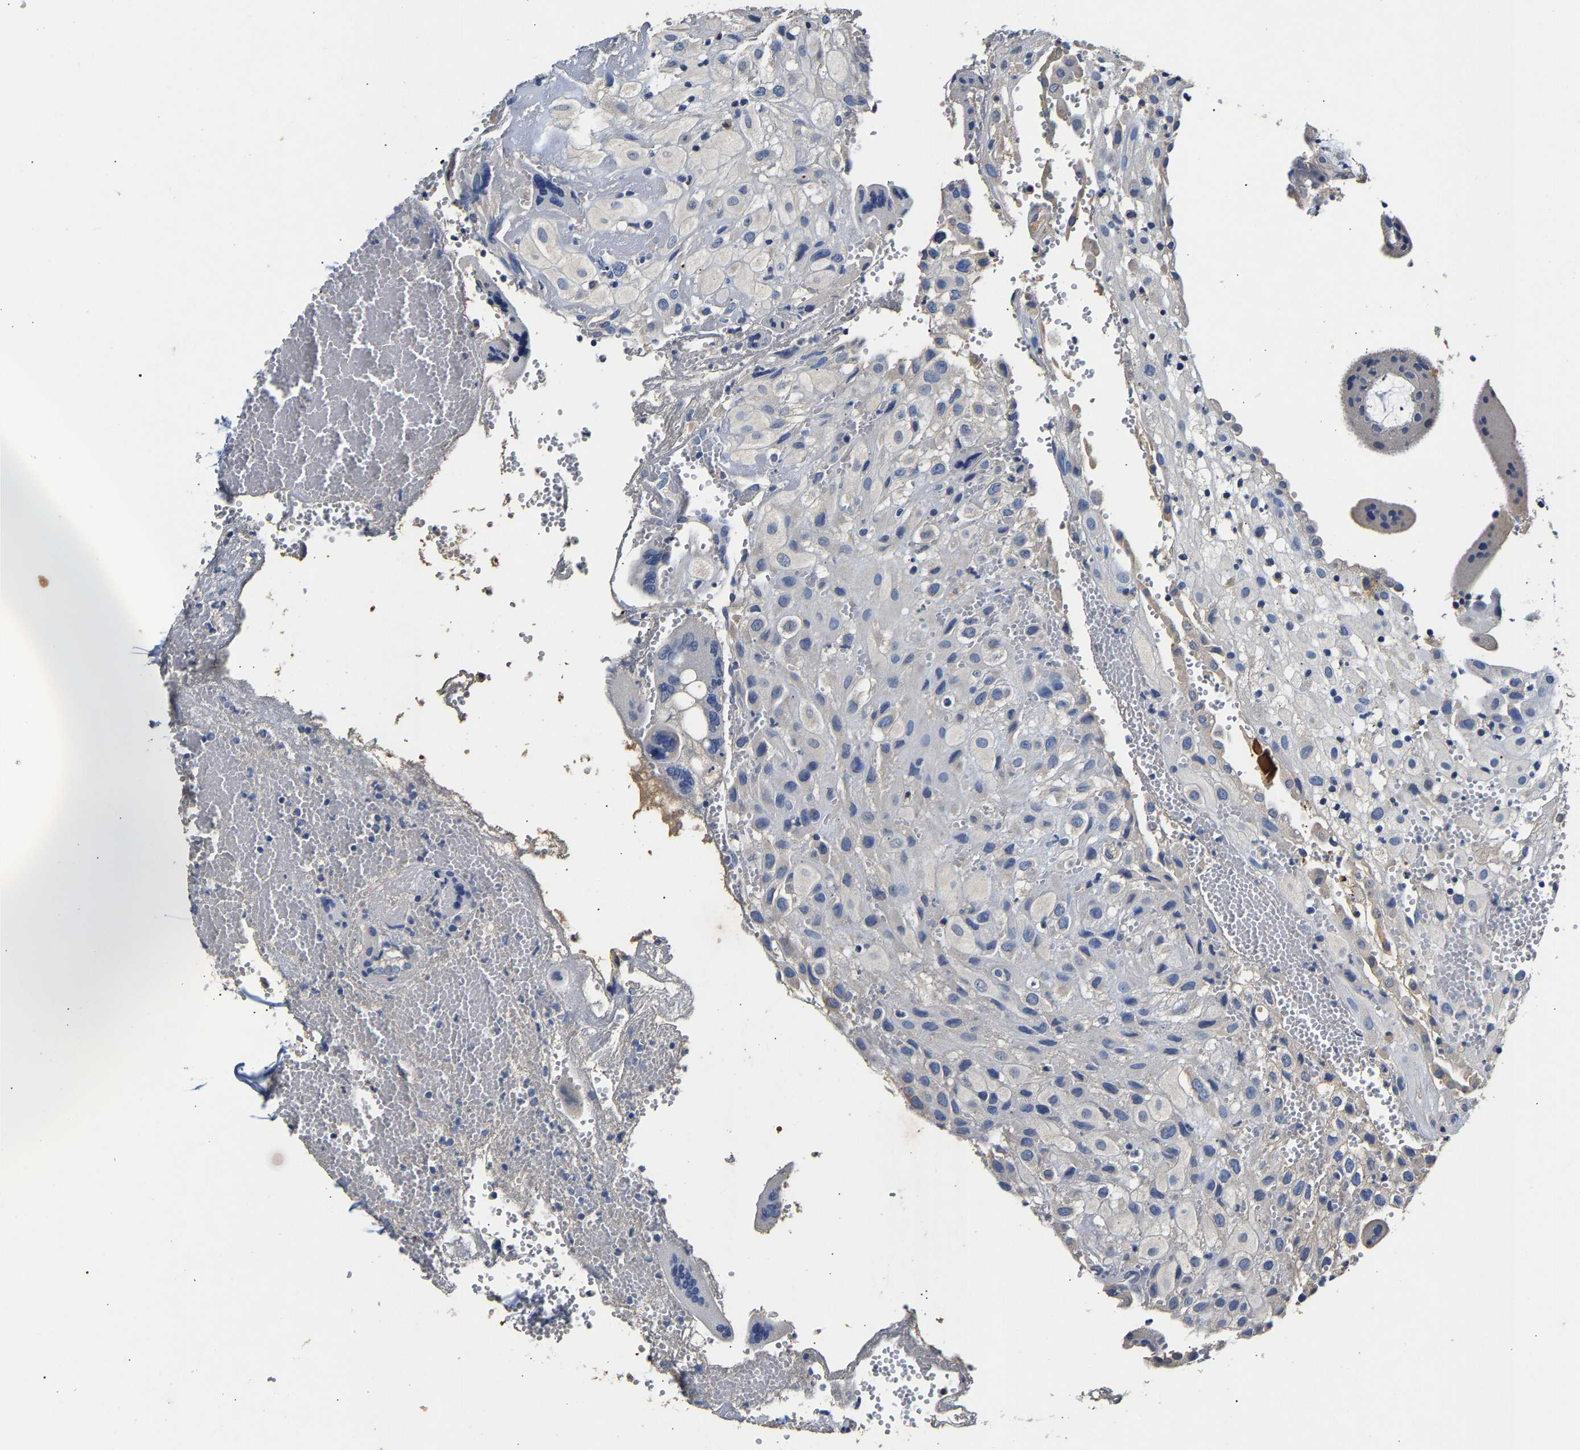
{"staining": {"intensity": "negative", "quantity": "none", "location": "none"}, "tissue": "placenta", "cell_type": "Decidual cells", "image_type": "normal", "snomed": [{"axis": "morphology", "description": "Normal tissue, NOS"}, {"axis": "topography", "description": "Placenta"}], "caption": "The immunohistochemistry image has no significant staining in decidual cells of placenta. (DAB (3,3'-diaminobenzidine) IHC with hematoxylin counter stain).", "gene": "SLCO2B1", "patient": {"sex": "female", "age": 18}}